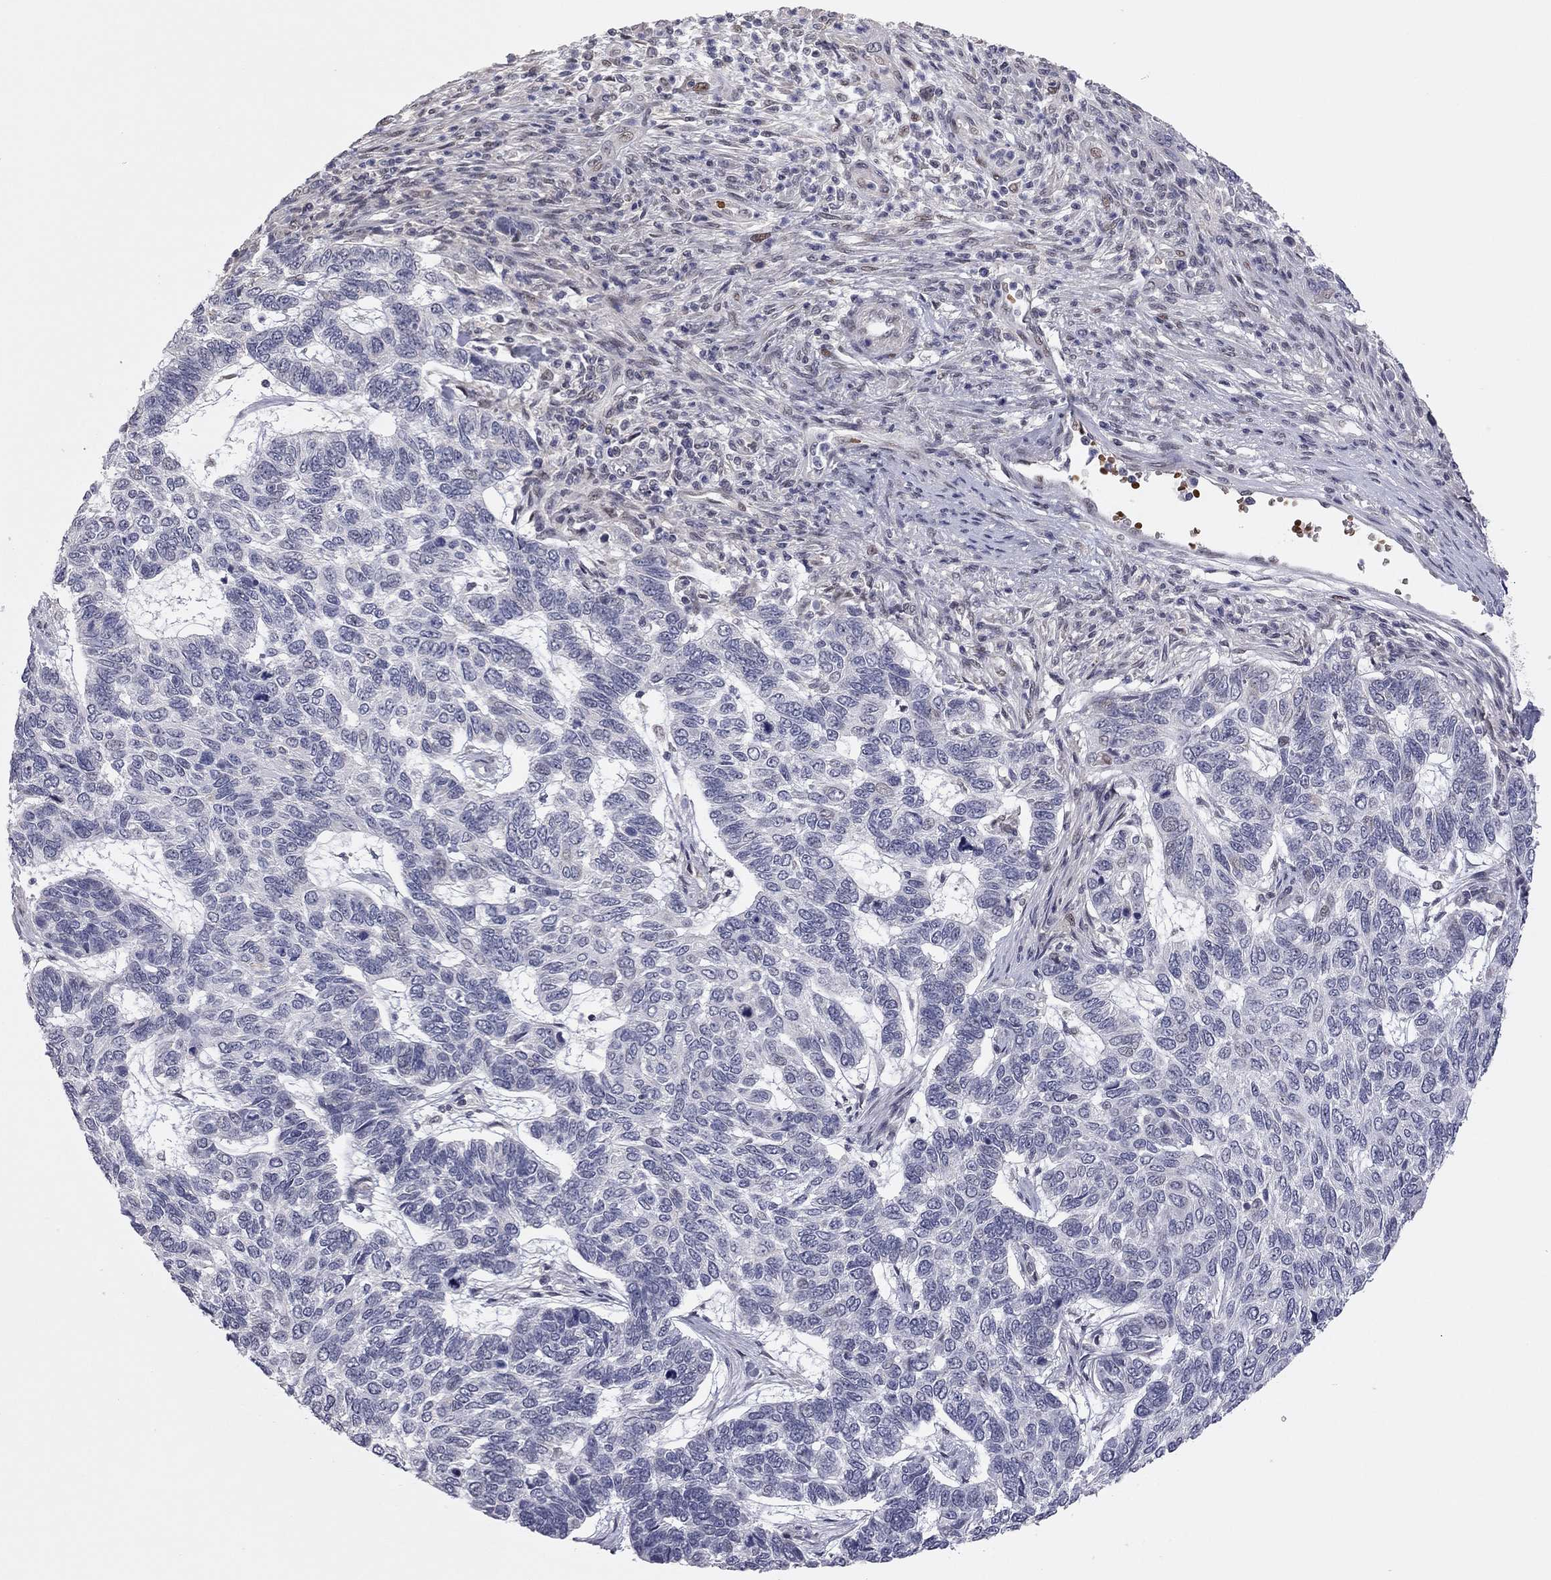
{"staining": {"intensity": "negative", "quantity": "none", "location": "none"}, "tissue": "skin cancer", "cell_type": "Tumor cells", "image_type": "cancer", "snomed": [{"axis": "morphology", "description": "Basal cell carcinoma"}, {"axis": "topography", "description": "Skin"}], "caption": "This is an IHC photomicrograph of human skin cancer. There is no staining in tumor cells.", "gene": "MC3R", "patient": {"sex": "female", "age": 65}}